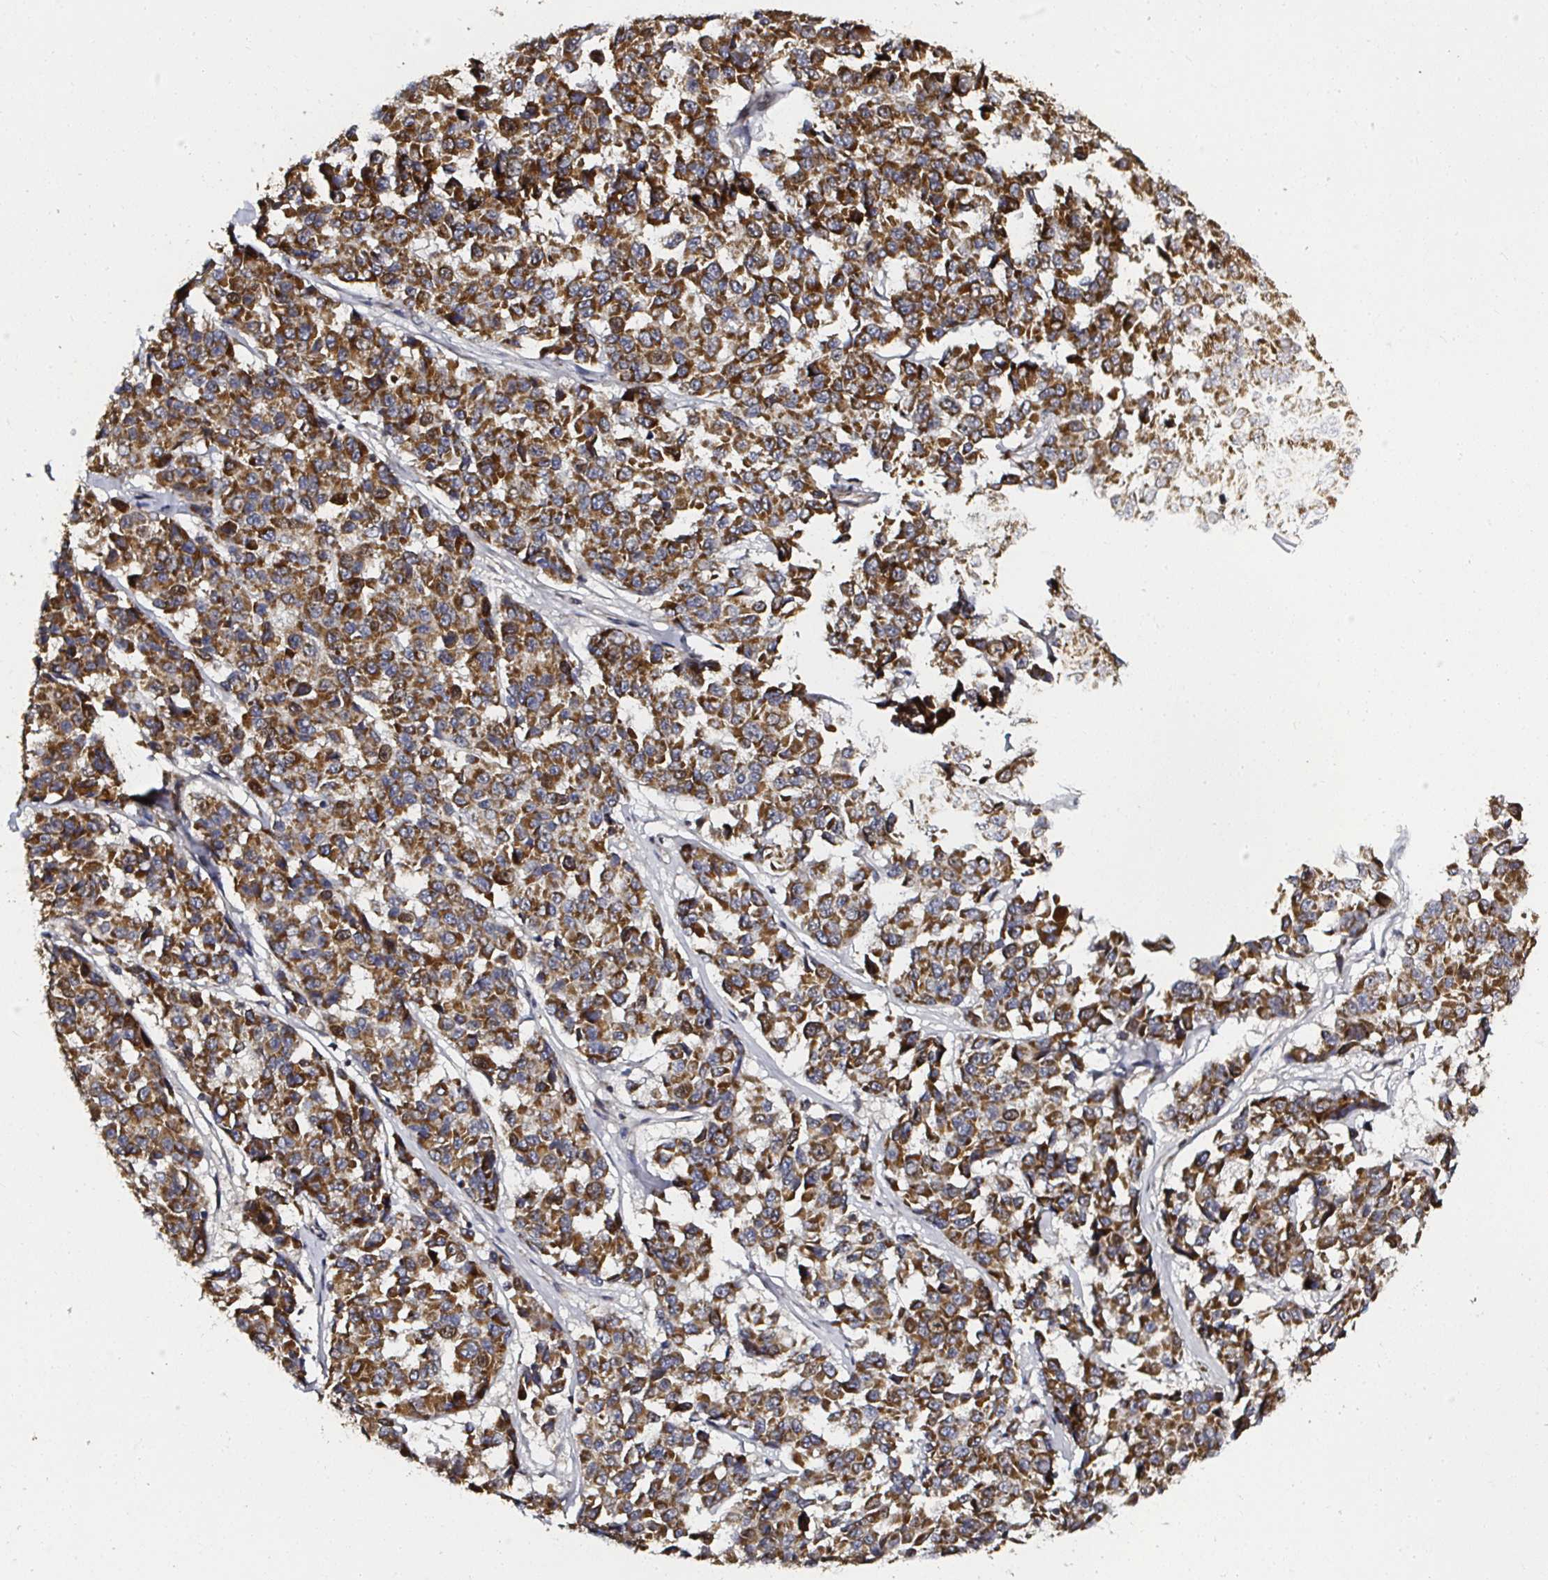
{"staining": {"intensity": "strong", "quantity": ">75%", "location": "cytoplasmic/membranous"}, "tissue": "melanoma", "cell_type": "Tumor cells", "image_type": "cancer", "snomed": [{"axis": "morphology", "description": "Malignant melanoma, NOS"}, {"axis": "topography", "description": "Skin"}], "caption": "An immunohistochemistry (IHC) photomicrograph of tumor tissue is shown. Protein staining in brown labels strong cytoplasmic/membranous positivity in malignant melanoma within tumor cells.", "gene": "ATAD3B", "patient": {"sex": "female", "age": 66}}